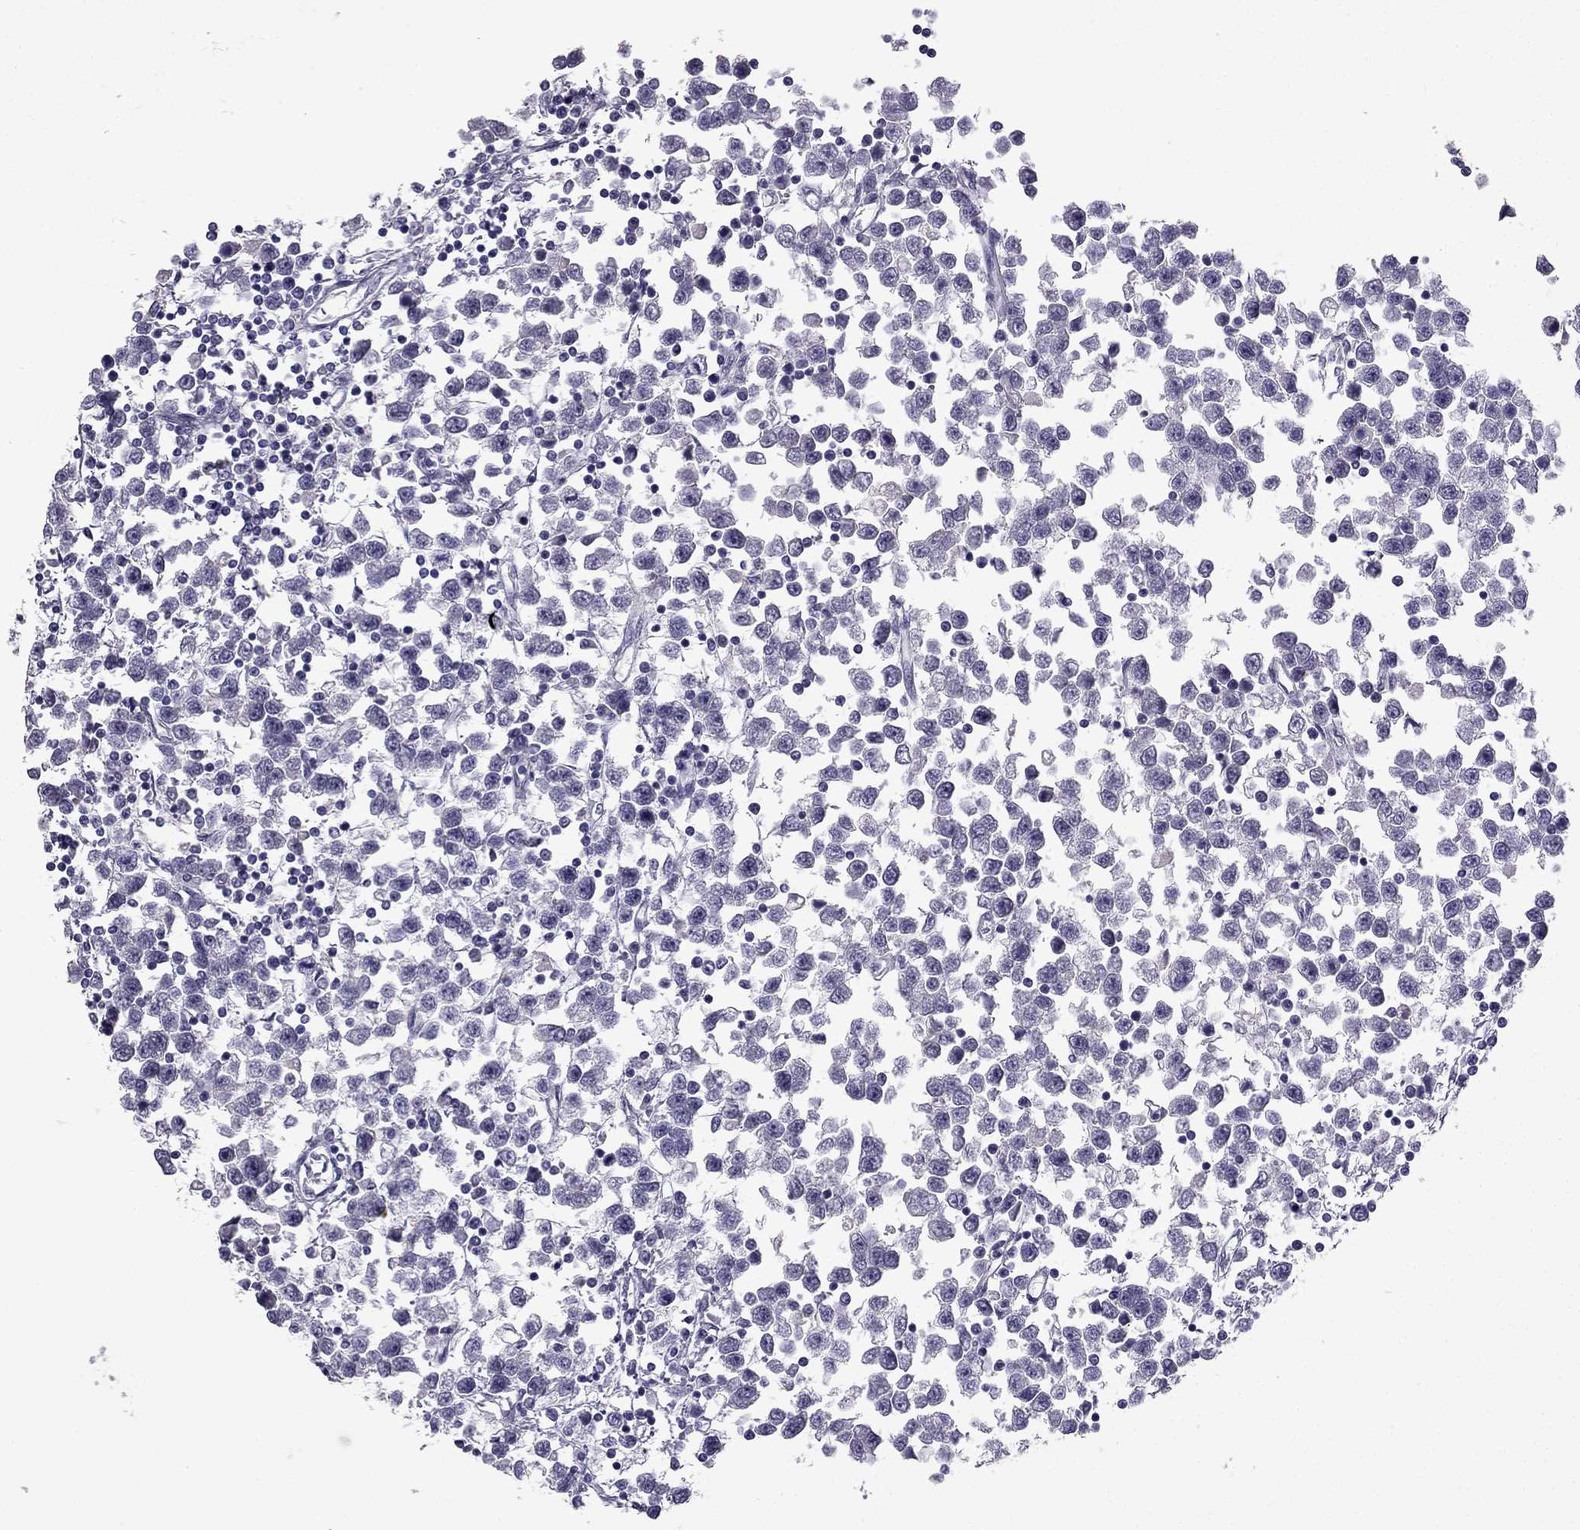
{"staining": {"intensity": "negative", "quantity": "none", "location": "none"}, "tissue": "testis cancer", "cell_type": "Tumor cells", "image_type": "cancer", "snomed": [{"axis": "morphology", "description": "Seminoma, NOS"}, {"axis": "topography", "description": "Testis"}], "caption": "Testis cancer (seminoma) stained for a protein using immunohistochemistry (IHC) shows no staining tumor cells.", "gene": "LMTK3", "patient": {"sex": "male", "age": 34}}